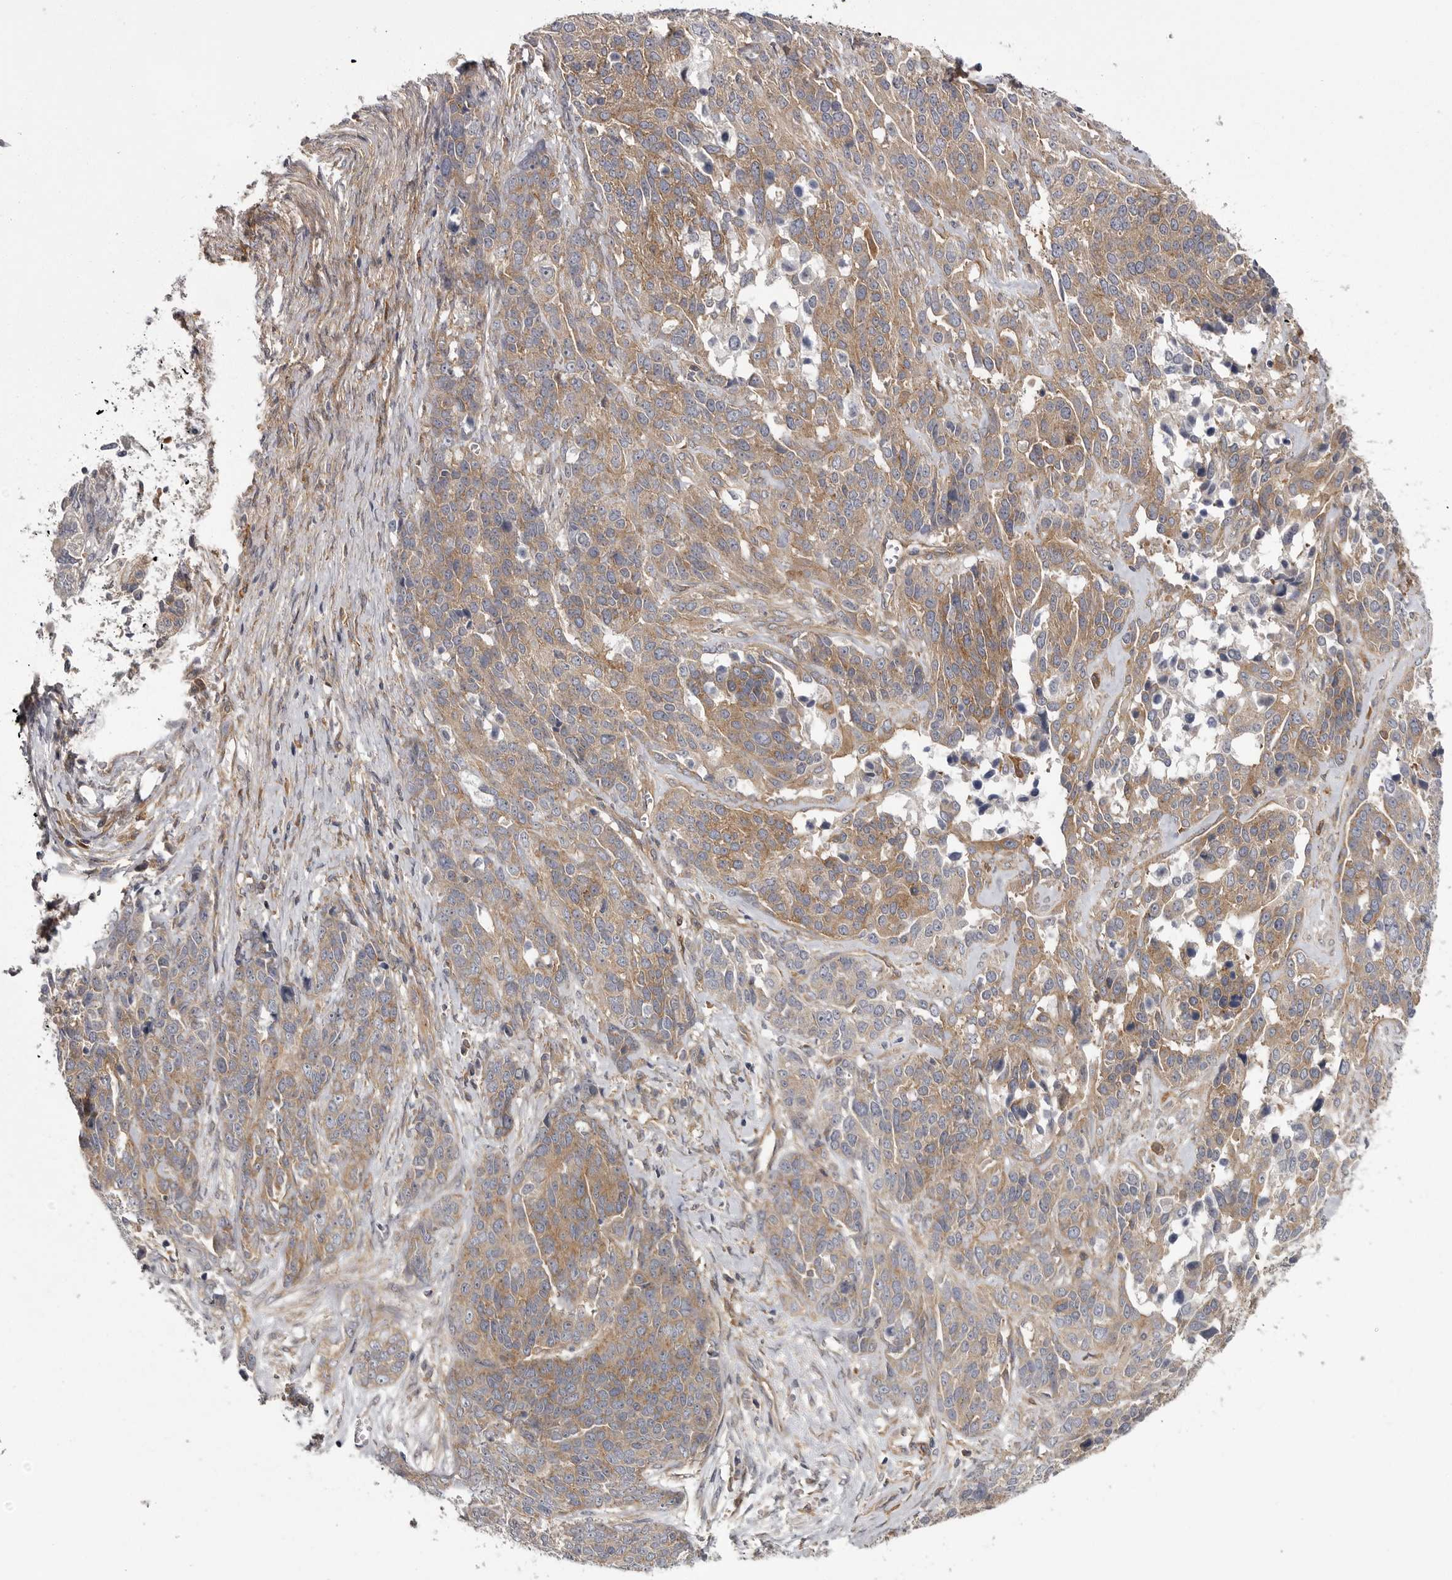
{"staining": {"intensity": "moderate", "quantity": ">75%", "location": "cytoplasmic/membranous"}, "tissue": "ovarian cancer", "cell_type": "Tumor cells", "image_type": "cancer", "snomed": [{"axis": "morphology", "description": "Cystadenocarcinoma, serous, NOS"}, {"axis": "topography", "description": "Ovary"}], "caption": "High-magnification brightfield microscopy of ovarian serous cystadenocarcinoma stained with DAB (brown) and counterstained with hematoxylin (blue). tumor cells exhibit moderate cytoplasmic/membranous staining is seen in about>75% of cells.", "gene": "OSBPL9", "patient": {"sex": "female", "age": 44}}